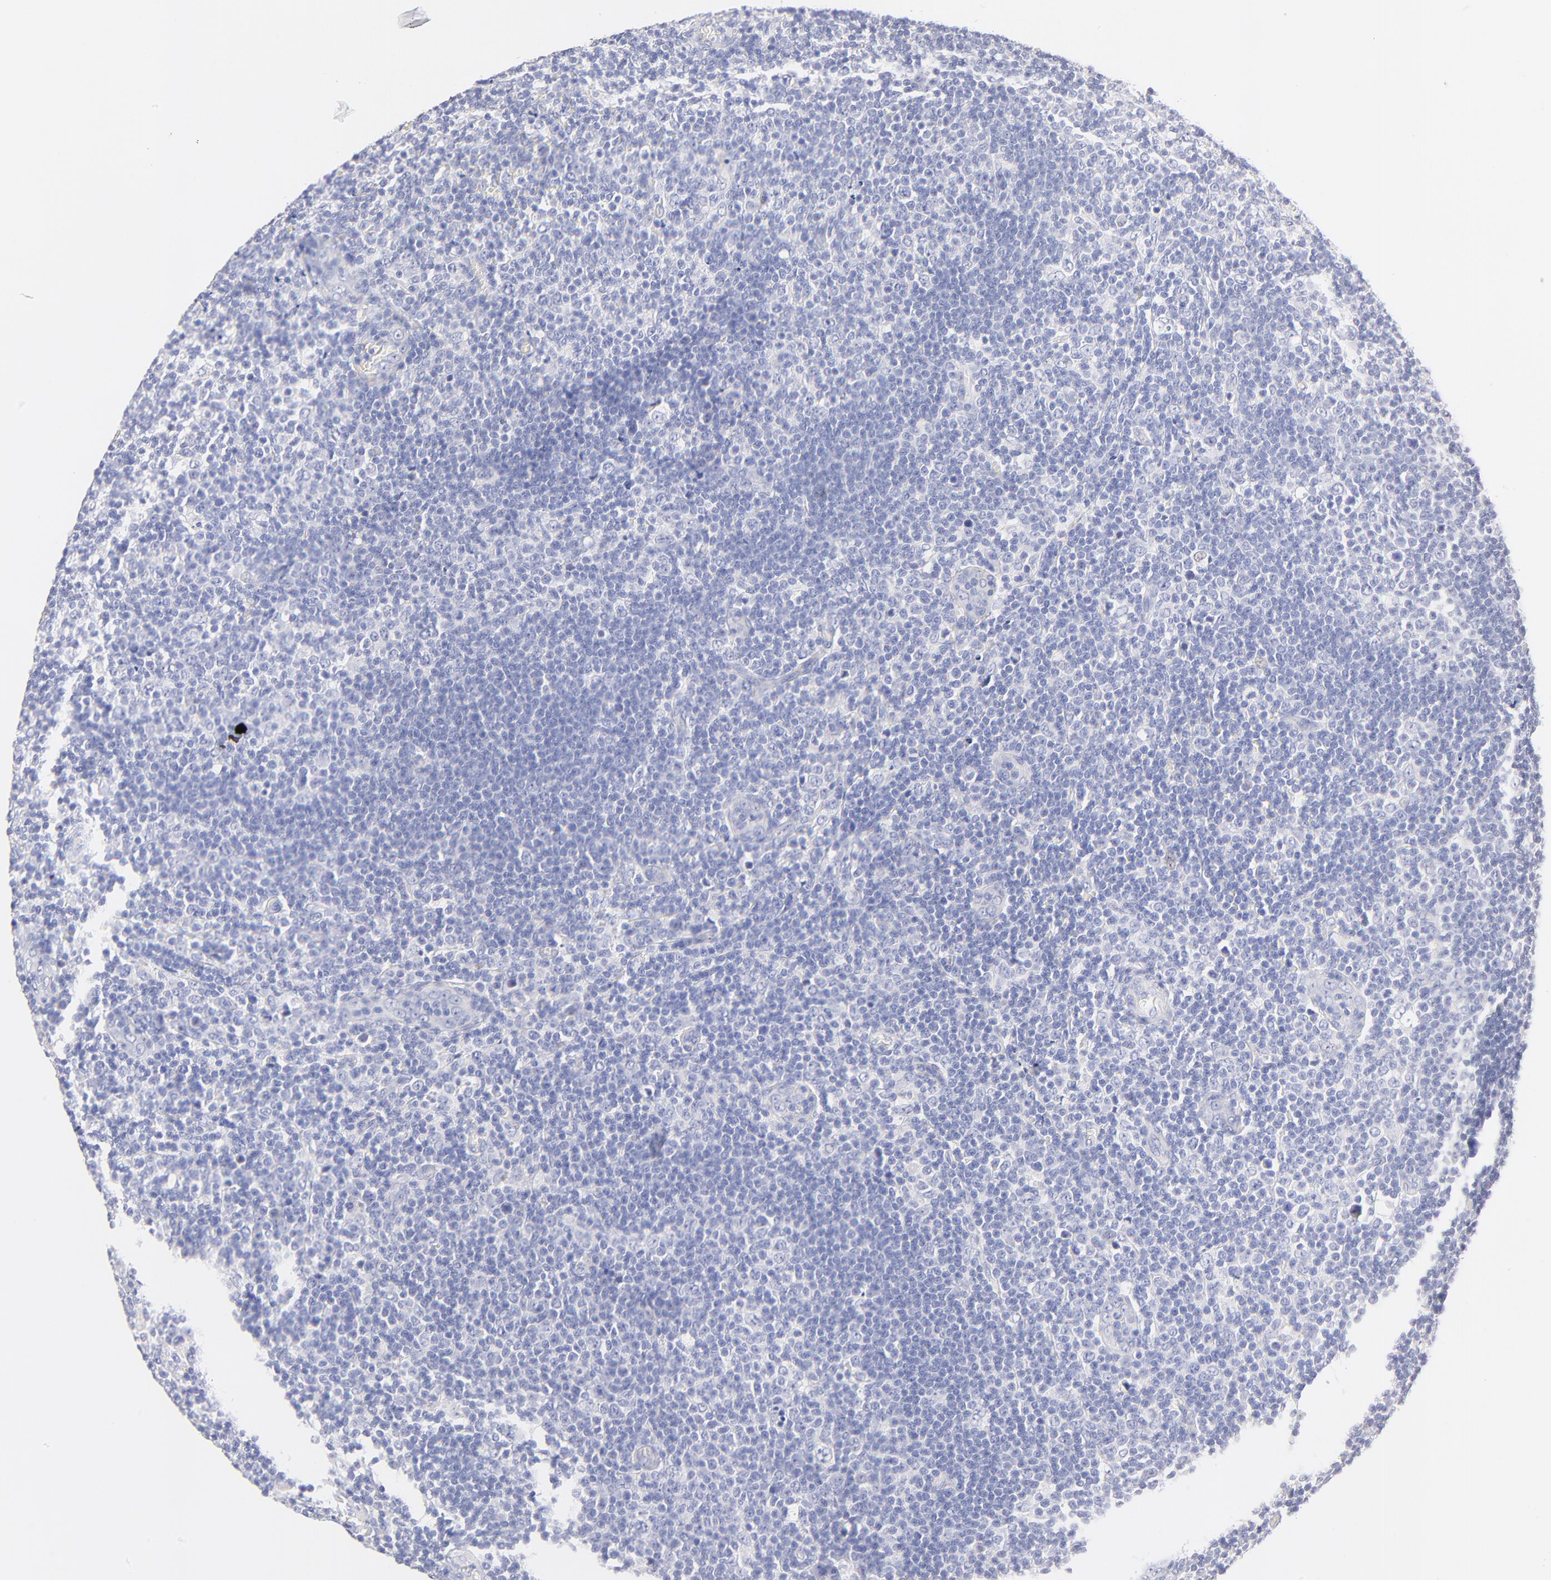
{"staining": {"intensity": "negative", "quantity": "none", "location": "none"}, "tissue": "lymphoma", "cell_type": "Tumor cells", "image_type": "cancer", "snomed": [{"axis": "morphology", "description": "Malignant lymphoma, non-Hodgkin's type, Low grade"}, {"axis": "topography", "description": "Lymph node"}], "caption": "Immunohistochemical staining of lymphoma shows no significant expression in tumor cells. The staining was performed using DAB (3,3'-diaminobenzidine) to visualize the protein expression in brown, while the nuclei were stained in blue with hematoxylin (Magnification: 20x).", "gene": "EBP", "patient": {"sex": "male", "age": 74}}